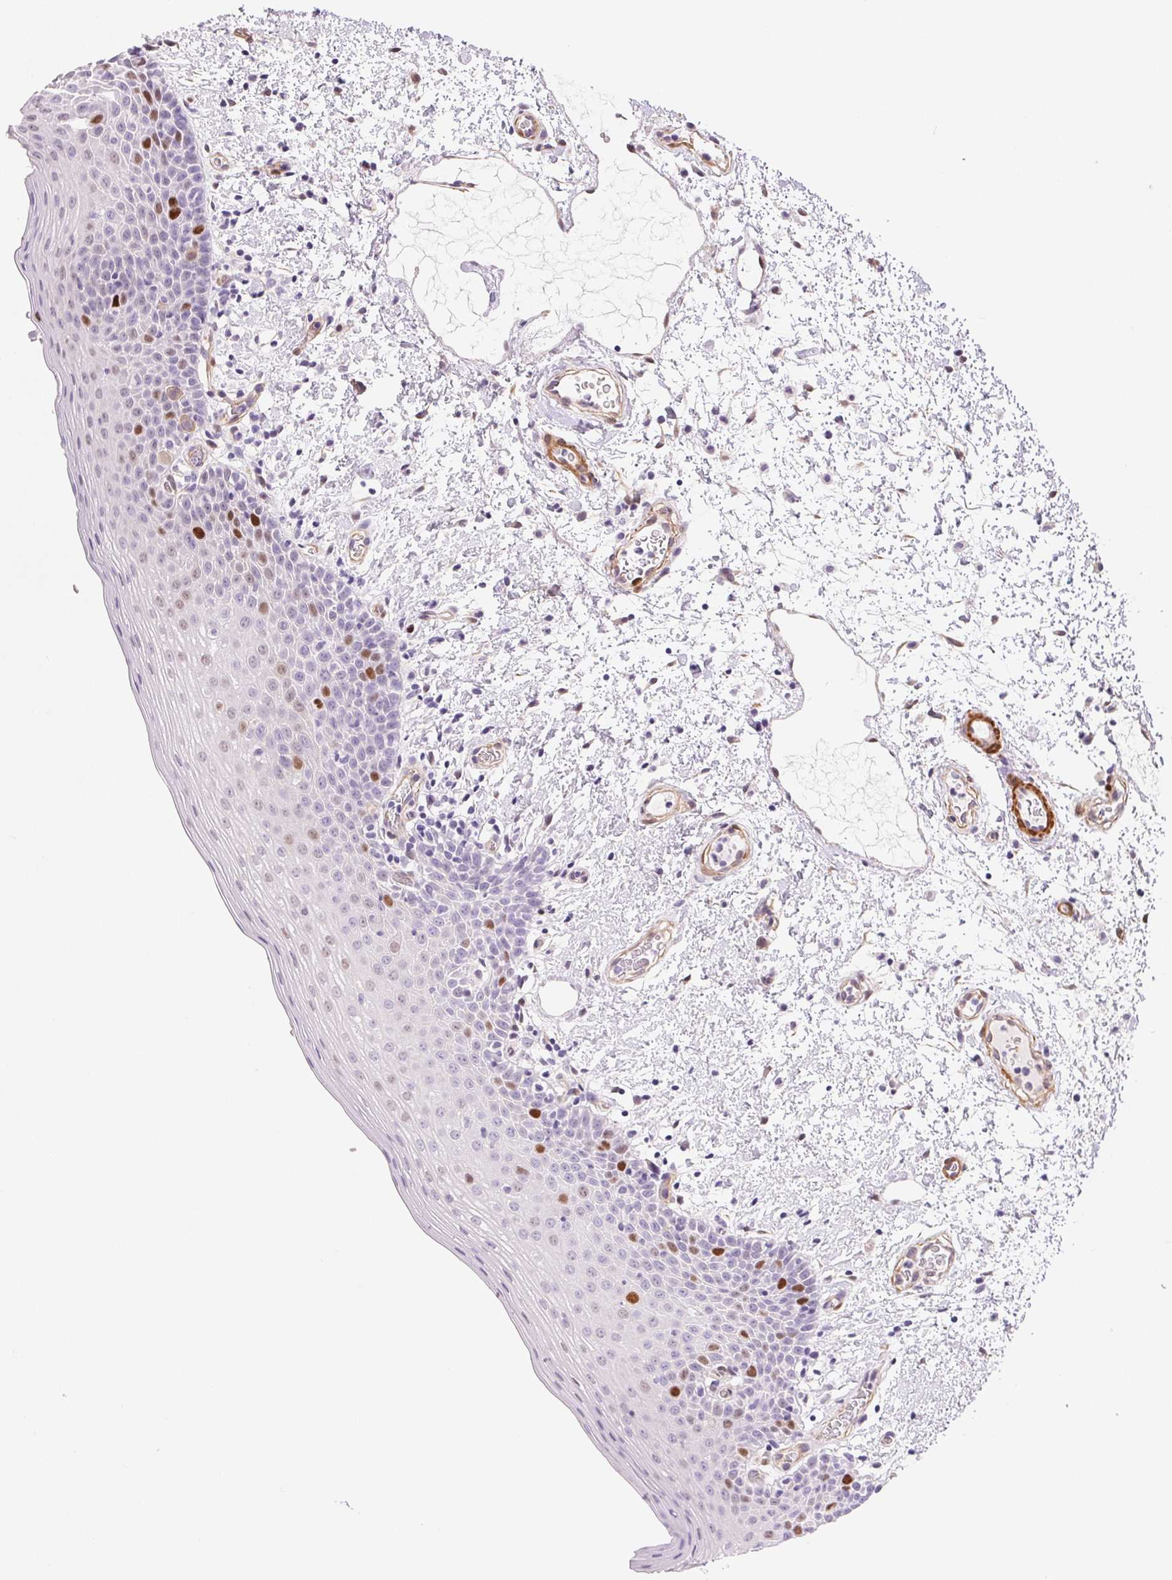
{"staining": {"intensity": "strong", "quantity": "<25%", "location": "nuclear"}, "tissue": "oral mucosa", "cell_type": "Squamous epithelial cells", "image_type": "normal", "snomed": [{"axis": "morphology", "description": "Normal tissue, NOS"}, {"axis": "topography", "description": "Oral tissue"}, {"axis": "topography", "description": "Head-Neck"}], "caption": "DAB immunohistochemical staining of unremarkable oral mucosa displays strong nuclear protein positivity in about <25% of squamous epithelial cells. (DAB IHC with brightfield microscopy, high magnification).", "gene": "SMTN", "patient": {"sex": "female", "age": 55}}